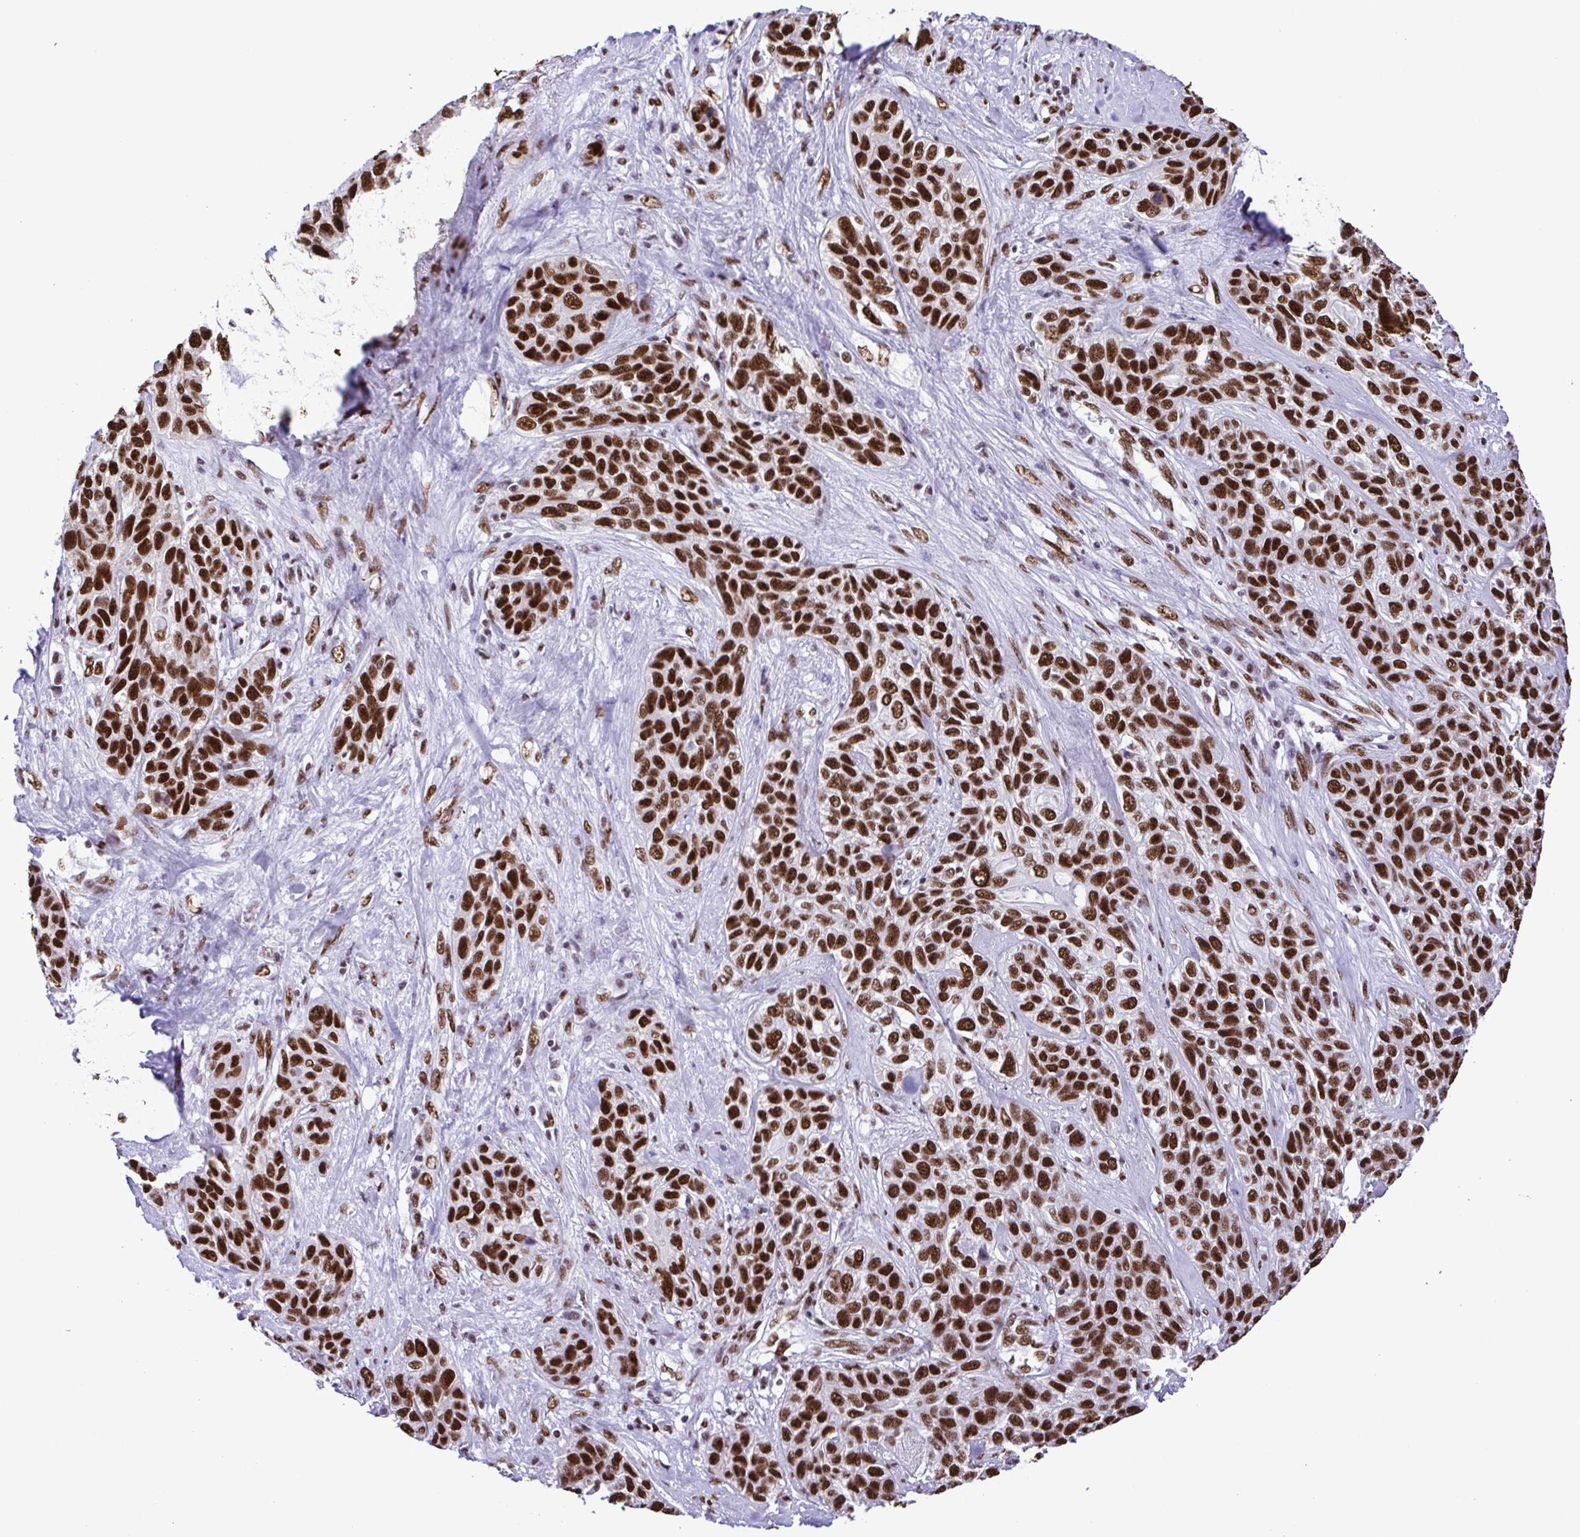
{"staining": {"intensity": "strong", "quantity": ">75%", "location": "nuclear"}, "tissue": "lung cancer", "cell_type": "Tumor cells", "image_type": "cancer", "snomed": [{"axis": "morphology", "description": "Squamous cell carcinoma, NOS"}, {"axis": "topography", "description": "Lung"}], "caption": "Immunohistochemical staining of human lung squamous cell carcinoma displays high levels of strong nuclear protein positivity in approximately >75% of tumor cells.", "gene": "TRIM28", "patient": {"sex": "female", "age": 70}}